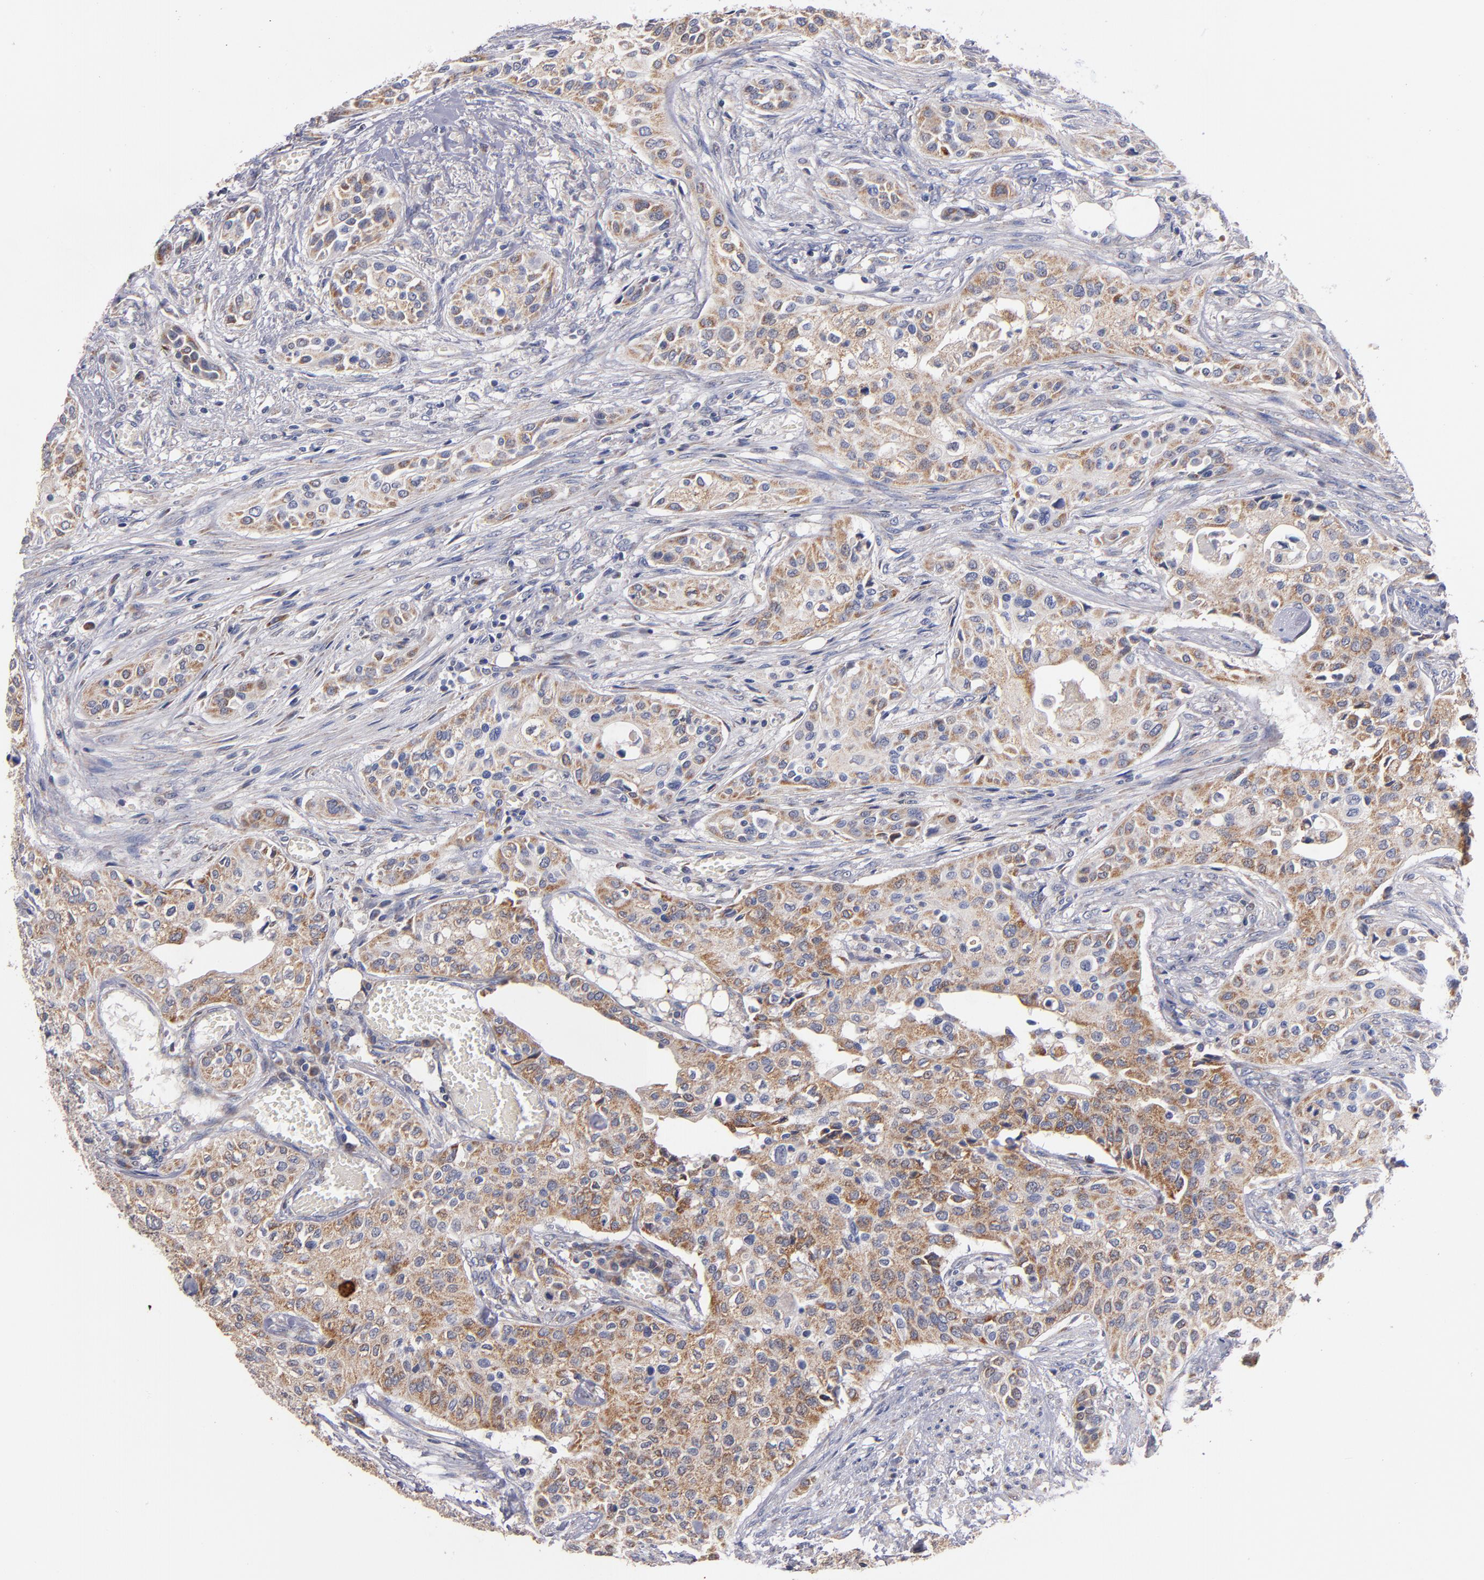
{"staining": {"intensity": "weak", "quantity": ">75%", "location": "cytoplasmic/membranous"}, "tissue": "urothelial cancer", "cell_type": "Tumor cells", "image_type": "cancer", "snomed": [{"axis": "morphology", "description": "Urothelial carcinoma, High grade"}, {"axis": "topography", "description": "Urinary bladder"}], "caption": "High-grade urothelial carcinoma tissue displays weak cytoplasmic/membranous positivity in approximately >75% of tumor cells", "gene": "DIABLO", "patient": {"sex": "male", "age": 74}}